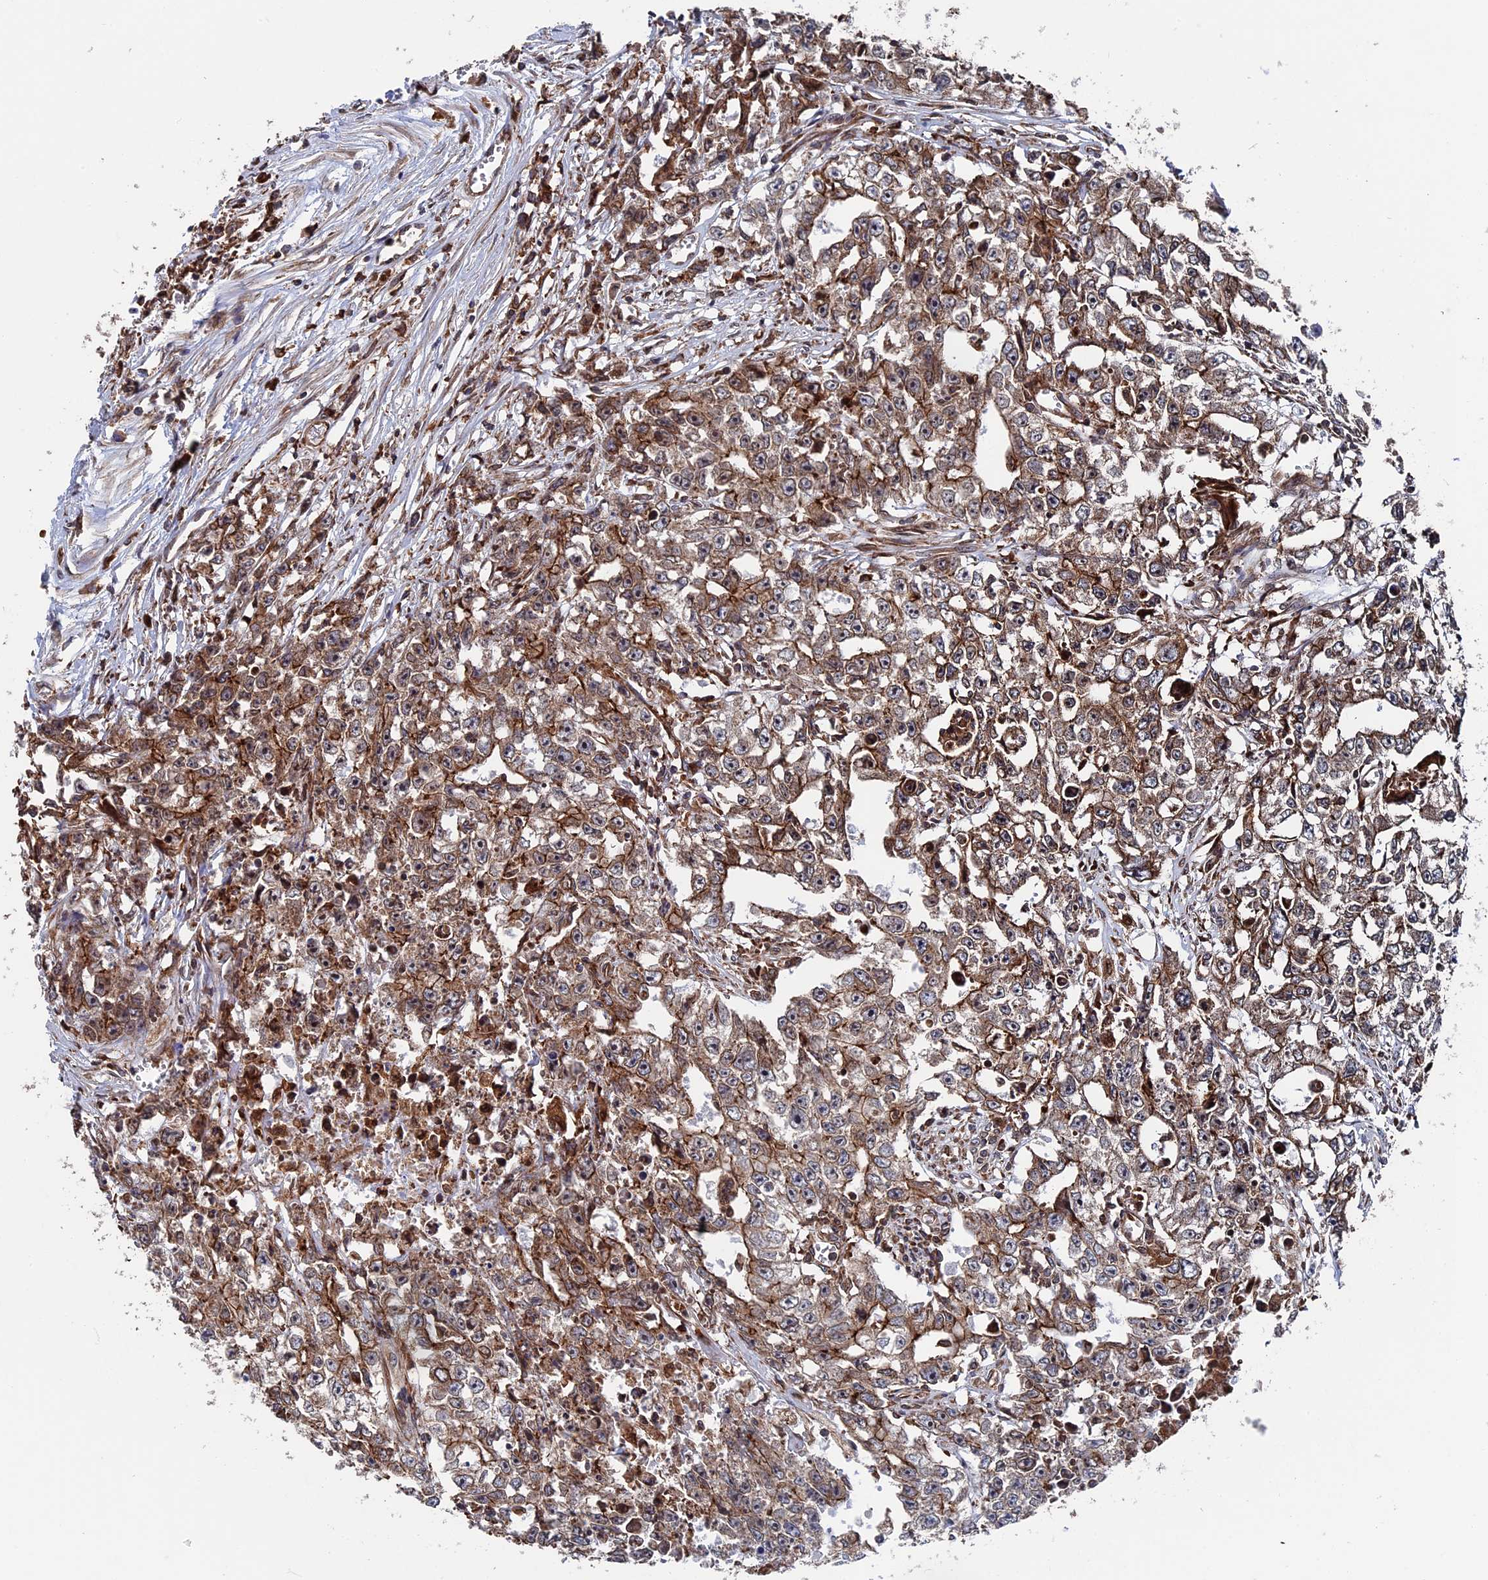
{"staining": {"intensity": "moderate", "quantity": ">75%", "location": "cytoplasmic/membranous"}, "tissue": "testis cancer", "cell_type": "Tumor cells", "image_type": "cancer", "snomed": [{"axis": "morphology", "description": "Seminoma, NOS"}, {"axis": "morphology", "description": "Carcinoma, Embryonal, NOS"}, {"axis": "topography", "description": "Testis"}], "caption": "Immunohistochemical staining of human embryonal carcinoma (testis) demonstrates medium levels of moderate cytoplasmic/membranous protein expression in approximately >75% of tumor cells.", "gene": "RPUSD1", "patient": {"sex": "male", "age": 43}}